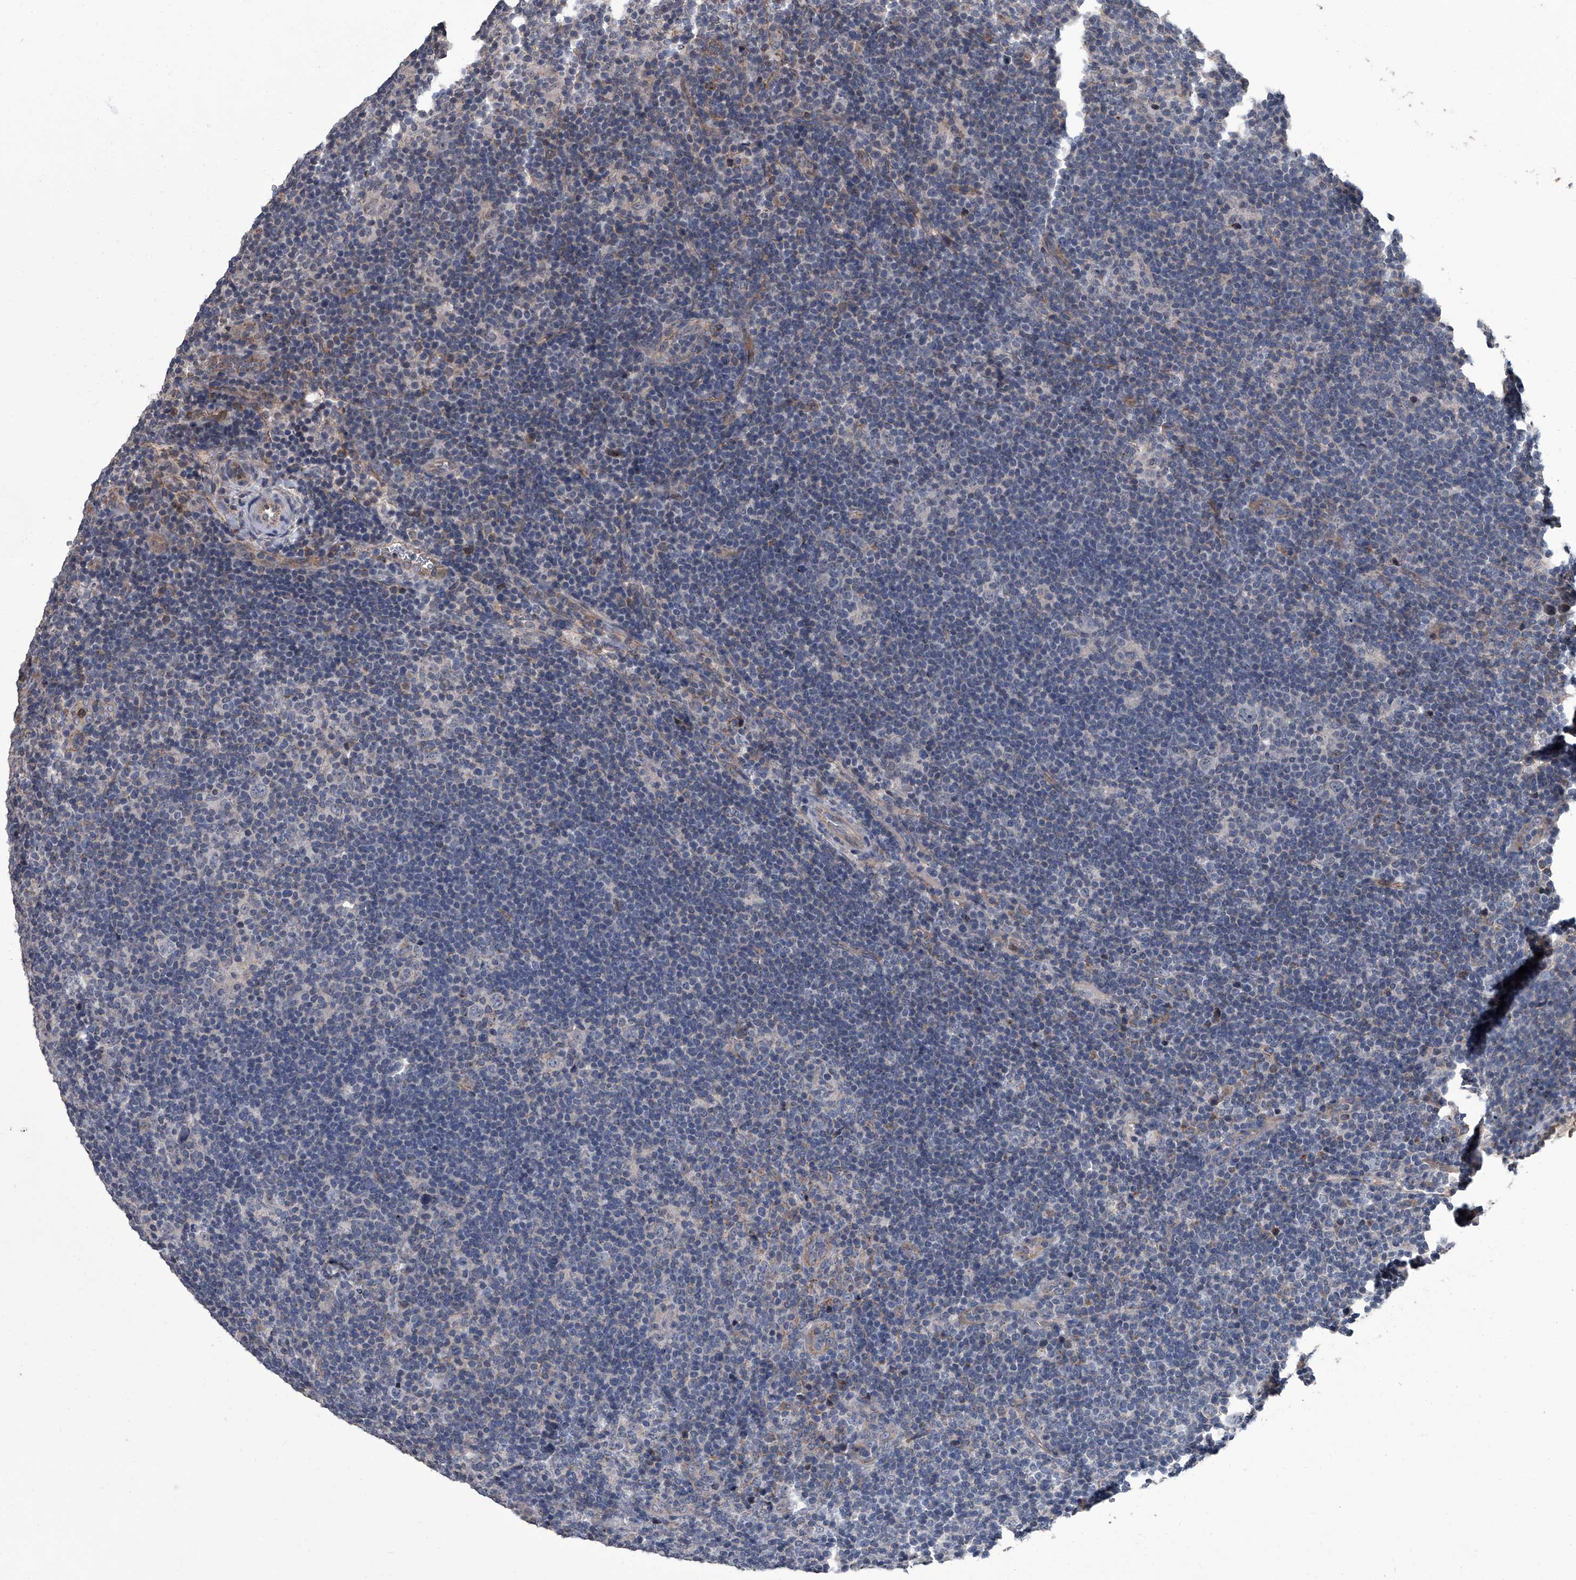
{"staining": {"intensity": "negative", "quantity": "none", "location": "none"}, "tissue": "lymphoma", "cell_type": "Tumor cells", "image_type": "cancer", "snomed": [{"axis": "morphology", "description": "Hodgkin's disease, NOS"}, {"axis": "topography", "description": "Lymph node"}], "caption": "Immunohistochemistry photomicrograph of neoplastic tissue: human lymphoma stained with DAB (3,3'-diaminobenzidine) shows no significant protein positivity in tumor cells.", "gene": "SIRT4", "patient": {"sex": "female", "age": 57}}